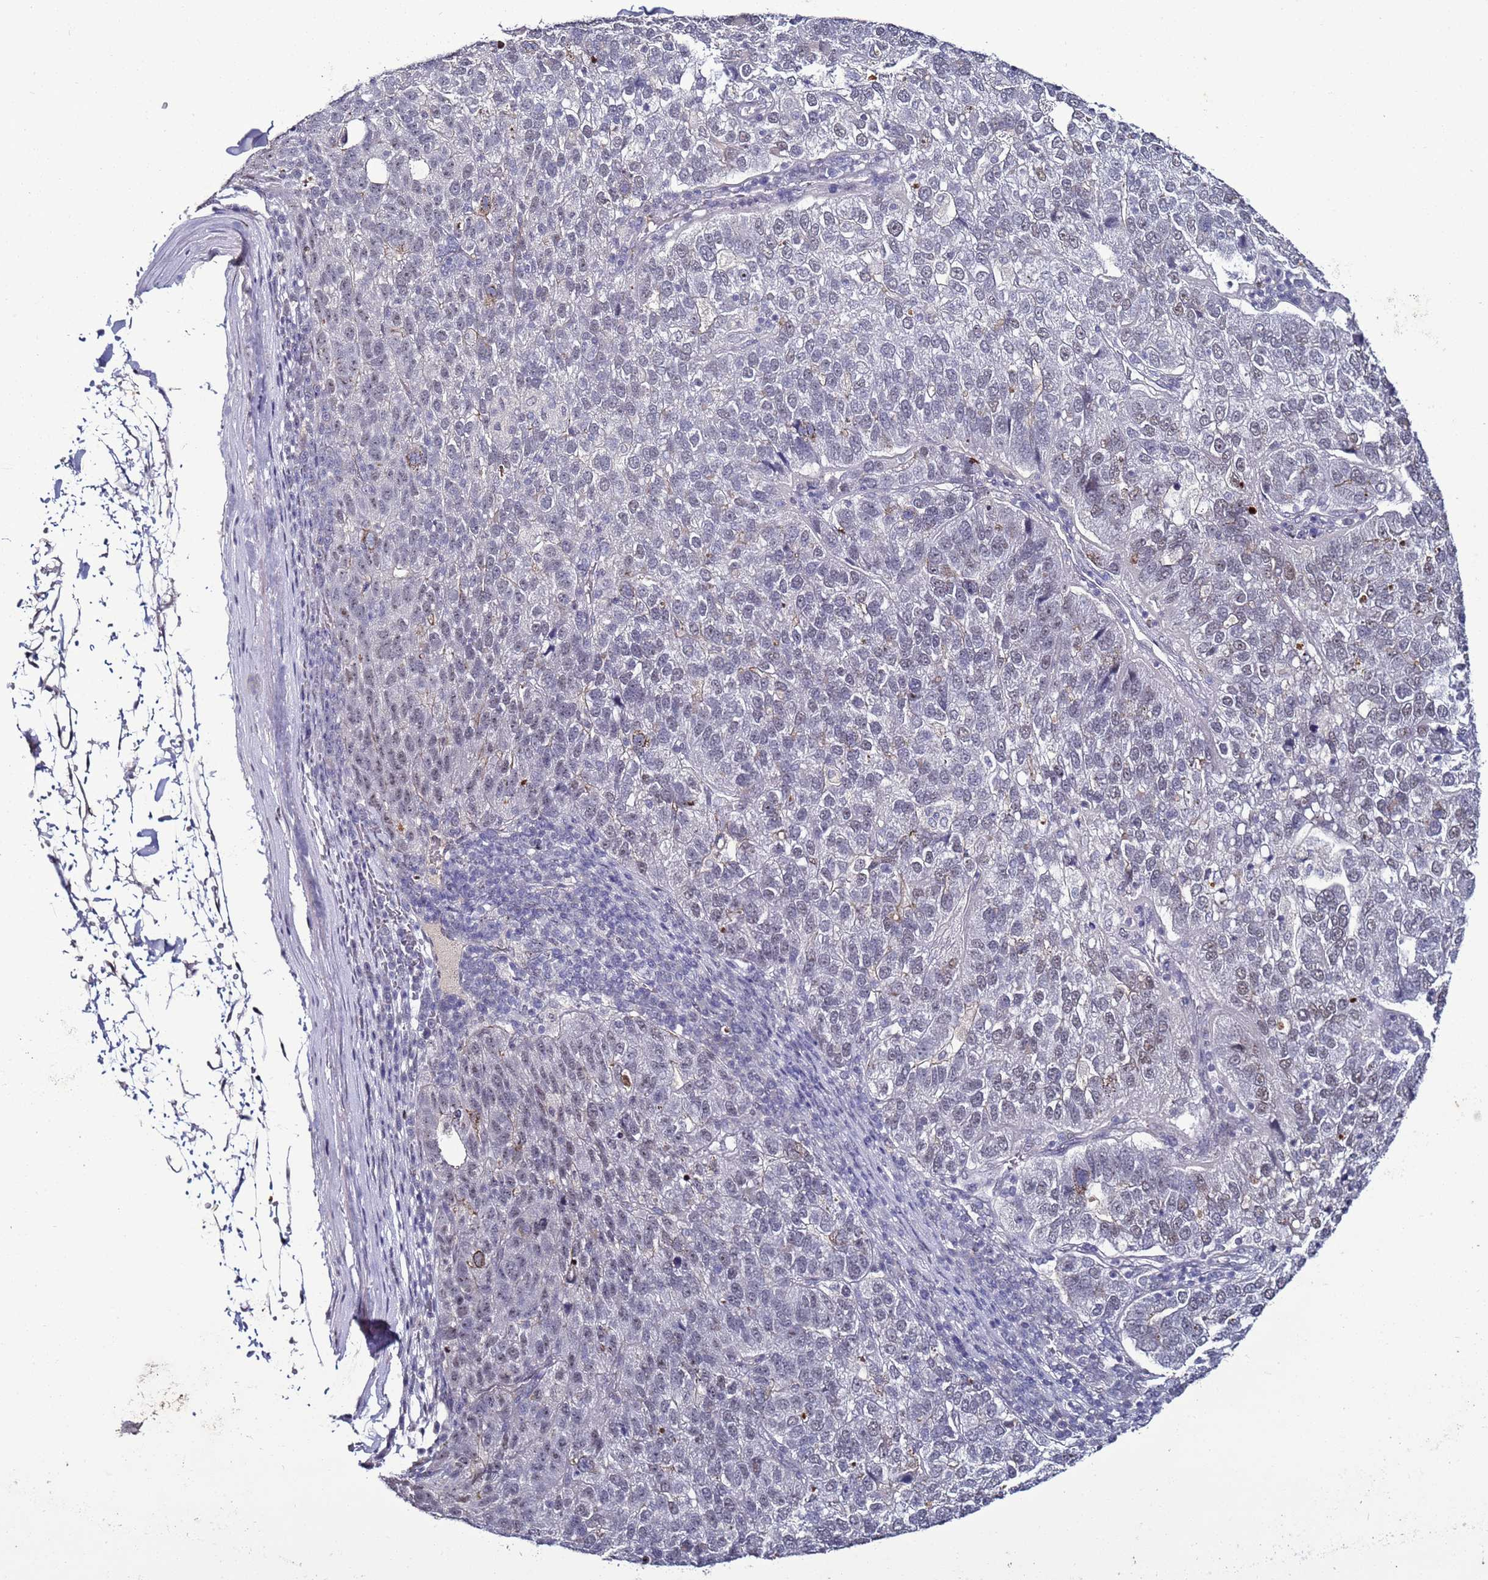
{"staining": {"intensity": "negative", "quantity": "none", "location": "none"}, "tissue": "pancreatic cancer", "cell_type": "Tumor cells", "image_type": "cancer", "snomed": [{"axis": "morphology", "description": "Adenocarcinoma, NOS"}, {"axis": "topography", "description": "Pancreas"}], "caption": "DAB (3,3'-diaminobenzidine) immunohistochemical staining of human pancreatic adenocarcinoma reveals no significant positivity in tumor cells.", "gene": "PSMA7", "patient": {"sex": "female", "age": 61}}